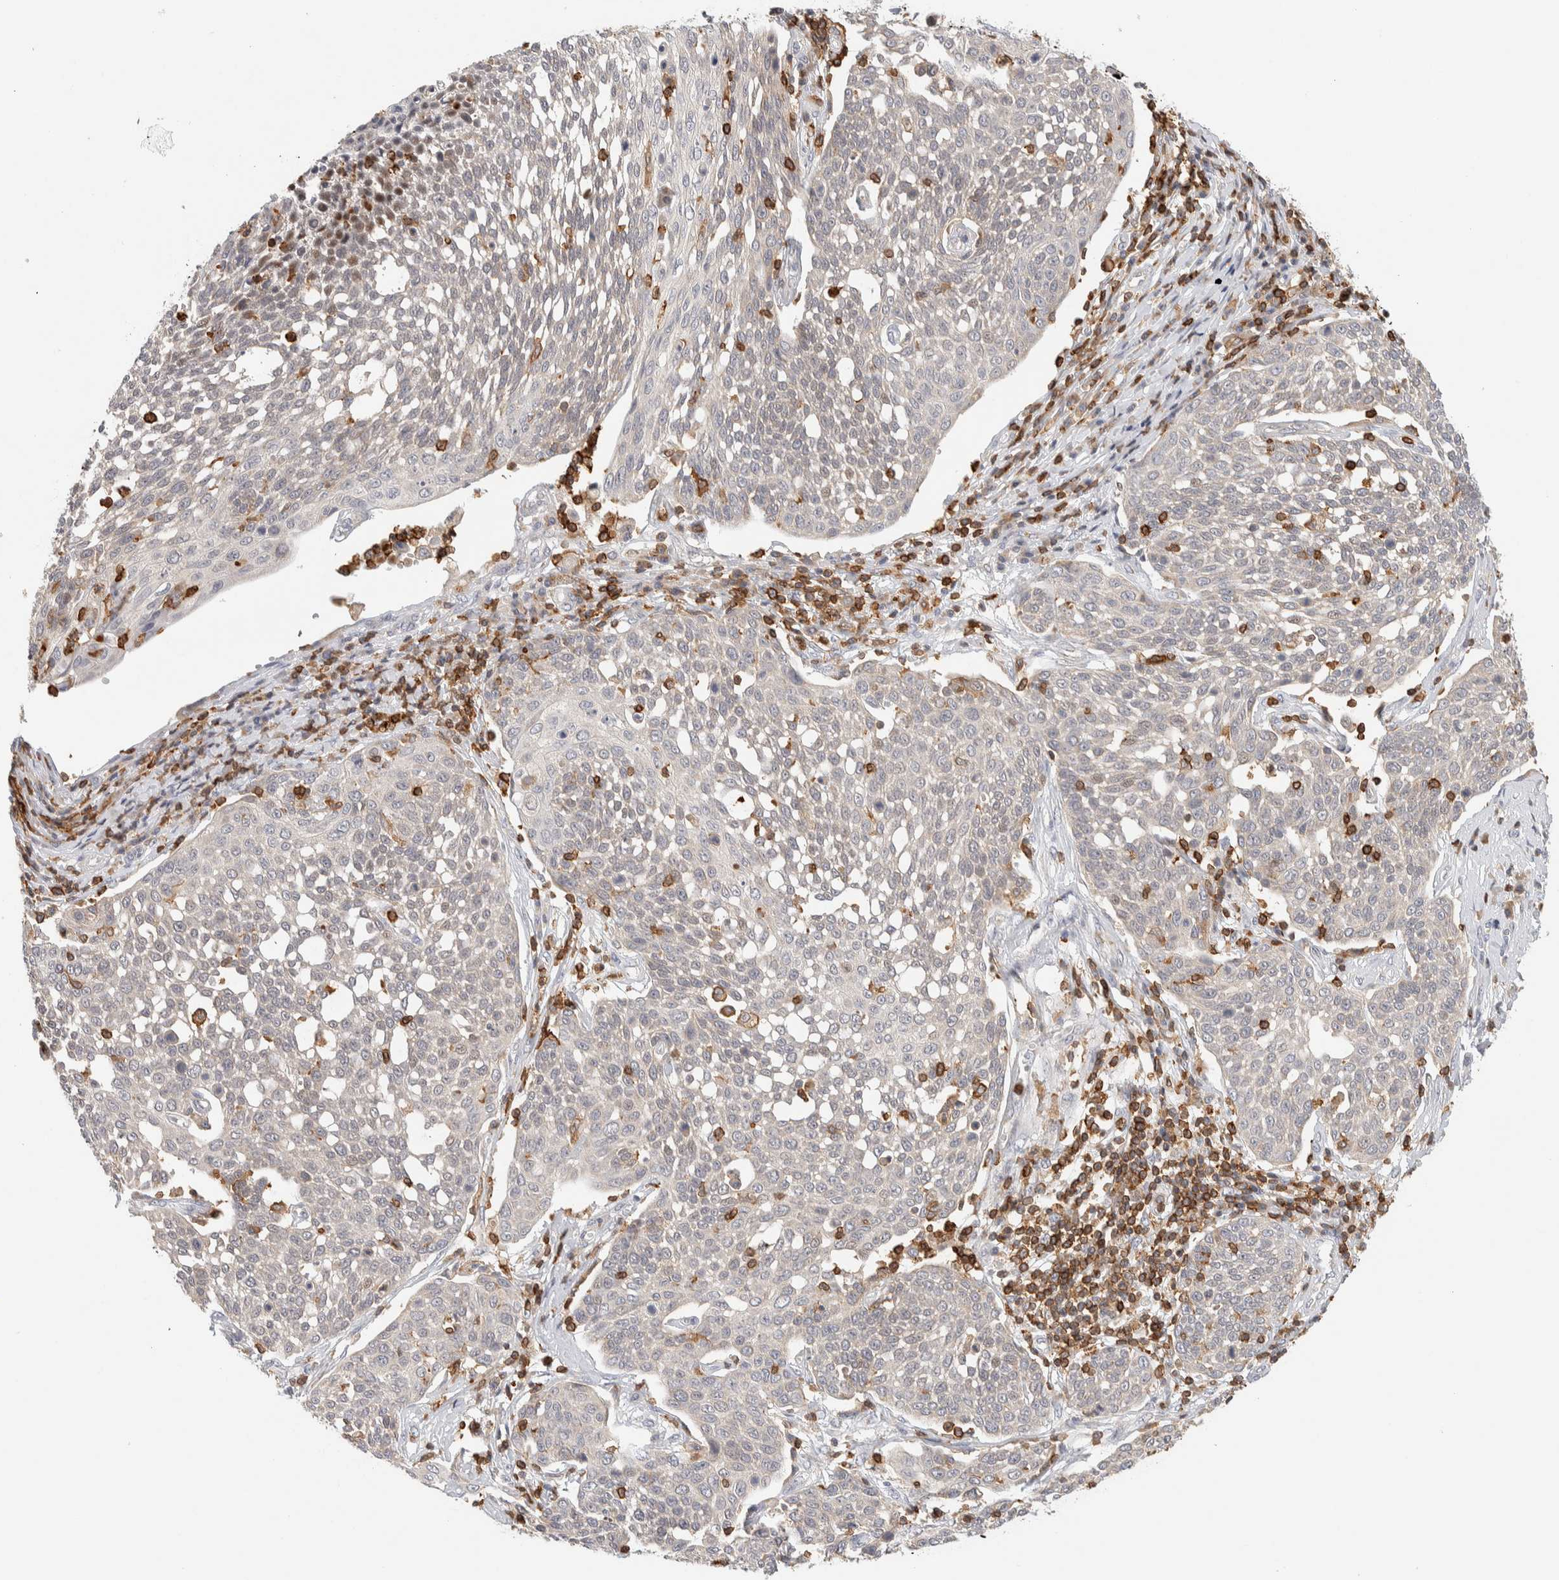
{"staining": {"intensity": "weak", "quantity": "<25%", "location": "cytoplasmic/membranous"}, "tissue": "cervical cancer", "cell_type": "Tumor cells", "image_type": "cancer", "snomed": [{"axis": "morphology", "description": "Squamous cell carcinoma, NOS"}, {"axis": "topography", "description": "Cervix"}], "caption": "A histopathology image of human cervical cancer (squamous cell carcinoma) is negative for staining in tumor cells.", "gene": "RUNDC1", "patient": {"sex": "female", "age": 34}}